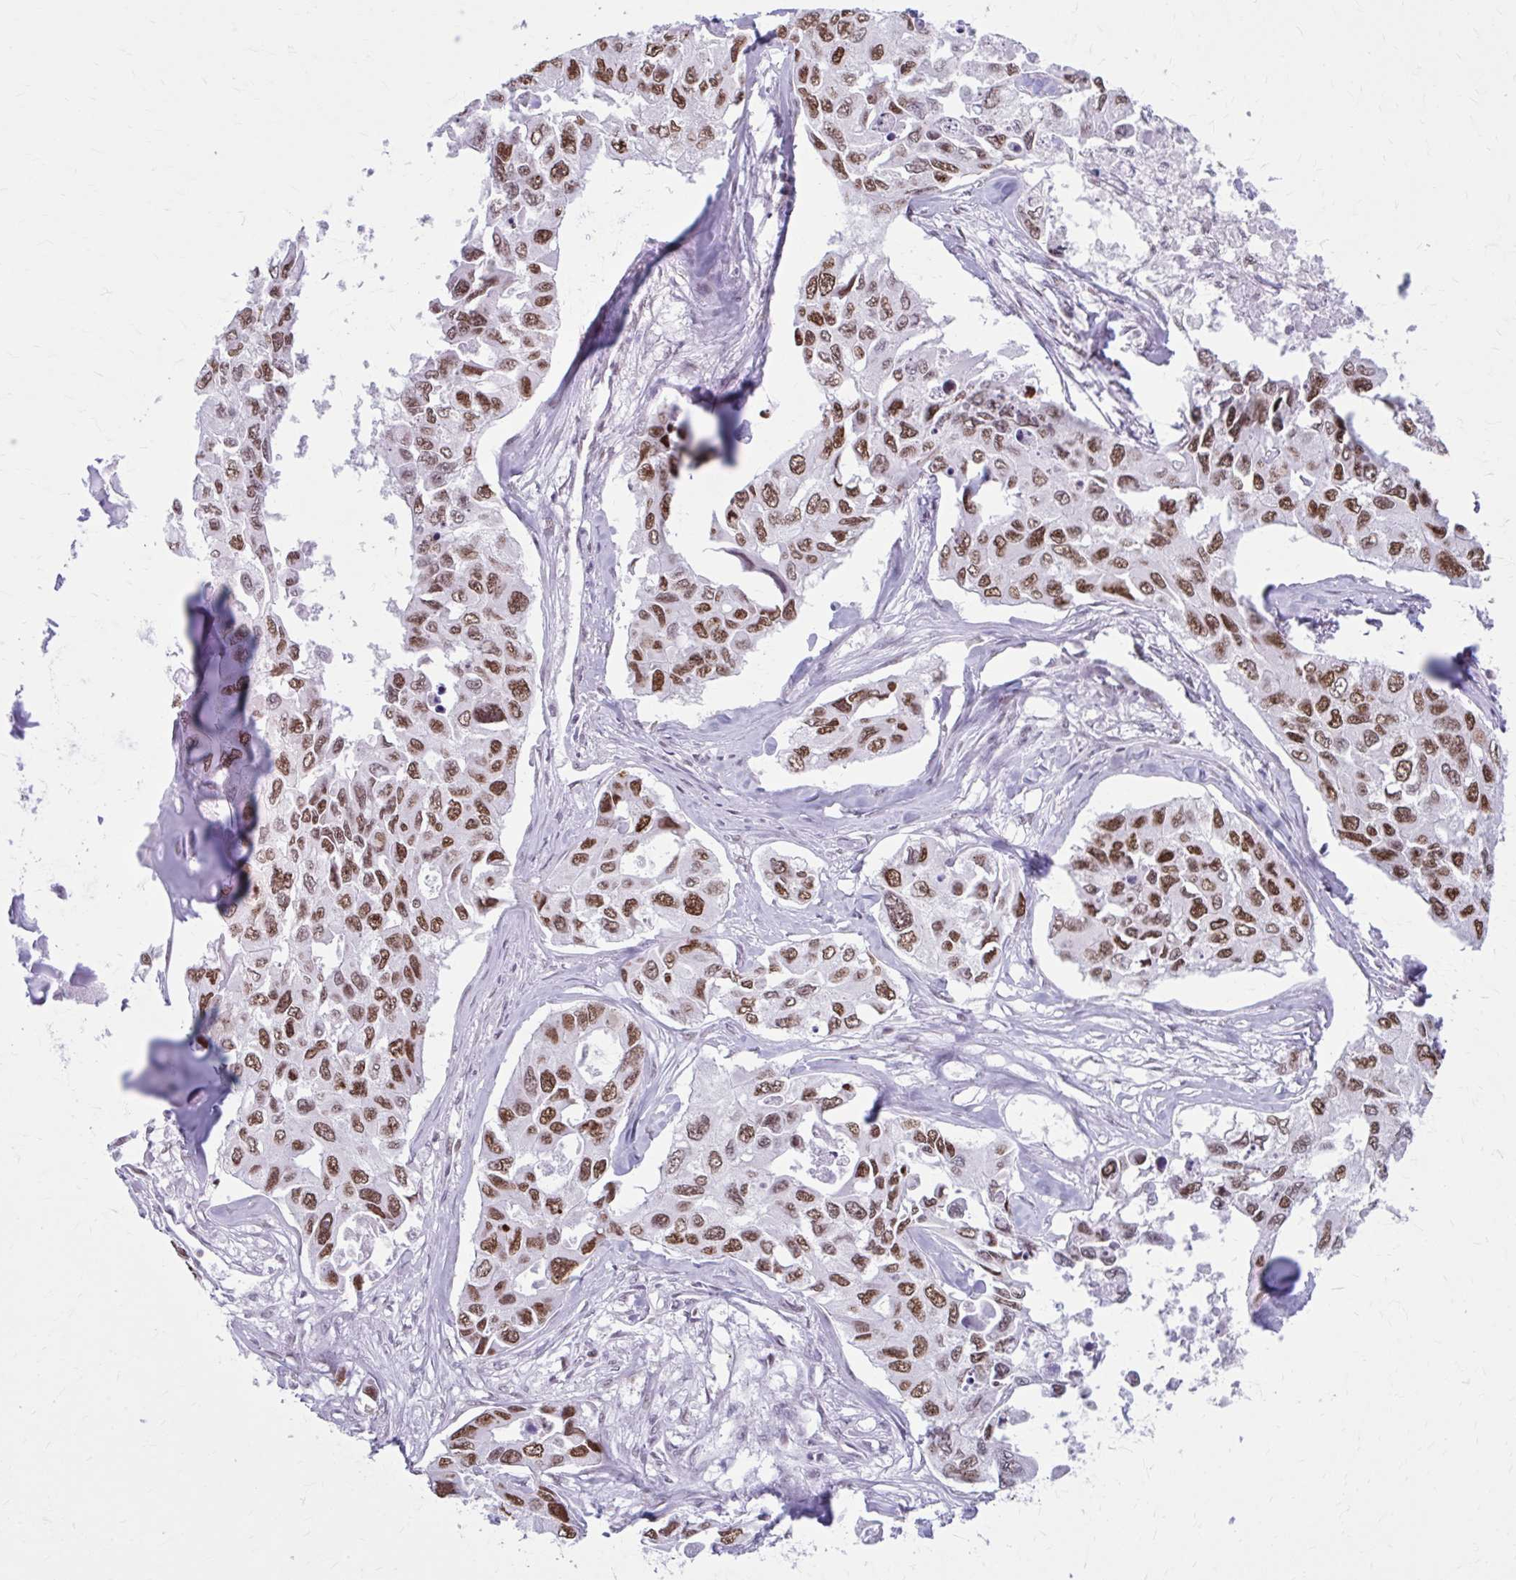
{"staining": {"intensity": "moderate", "quantity": ">75%", "location": "nuclear"}, "tissue": "lung cancer", "cell_type": "Tumor cells", "image_type": "cancer", "snomed": [{"axis": "morphology", "description": "Adenocarcinoma, NOS"}, {"axis": "topography", "description": "Lung"}], "caption": "An immunohistochemistry histopathology image of tumor tissue is shown. Protein staining in brown labels moderate nuclear positivity in lung cancer within tumor cells. The staining was performed using DAB (3,3'-diaminobenzidine) to visualize the protein expression in brown, while the nuclei were stained in blue with hematoxylin (Magnification: 20x).", "gene": "PABIR1", "patient": {"sex": "male", "age": 64}}